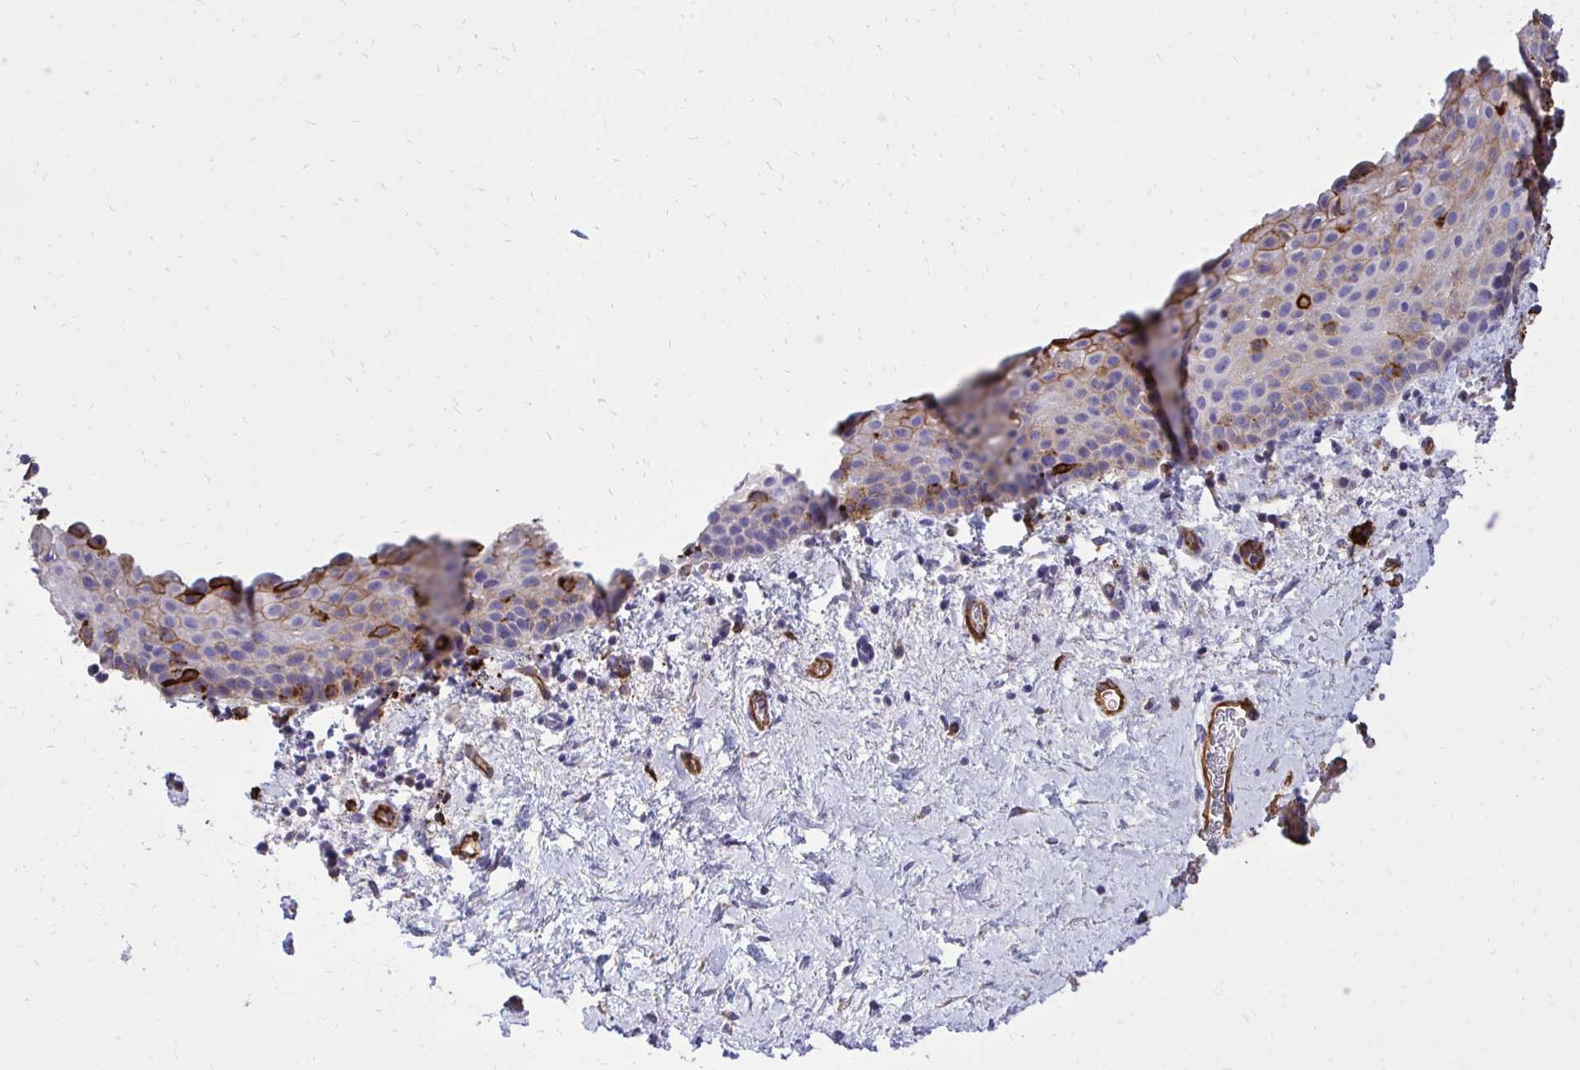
{"staining": {"intensity": "moderate", "quantity": "<25%", "location": "cytoplasmic/membranous"}, "tissue": "vagina", "cell_type": "Squamous epithelial cells", "image_type": "normal", "snomed": [{"axis": "morphology", "description": "Normal tissue, NOS"}, {"axis": "topography", "description": "Vagina"}], "caption": "A low amount of moderate cytoplasmic/membranous positivity is identified in about <25% of squamous epithelial cells in unremarkable vagina.", "gene": "MARCKSL1", "patient": {"sex": "female", "age": 61}}